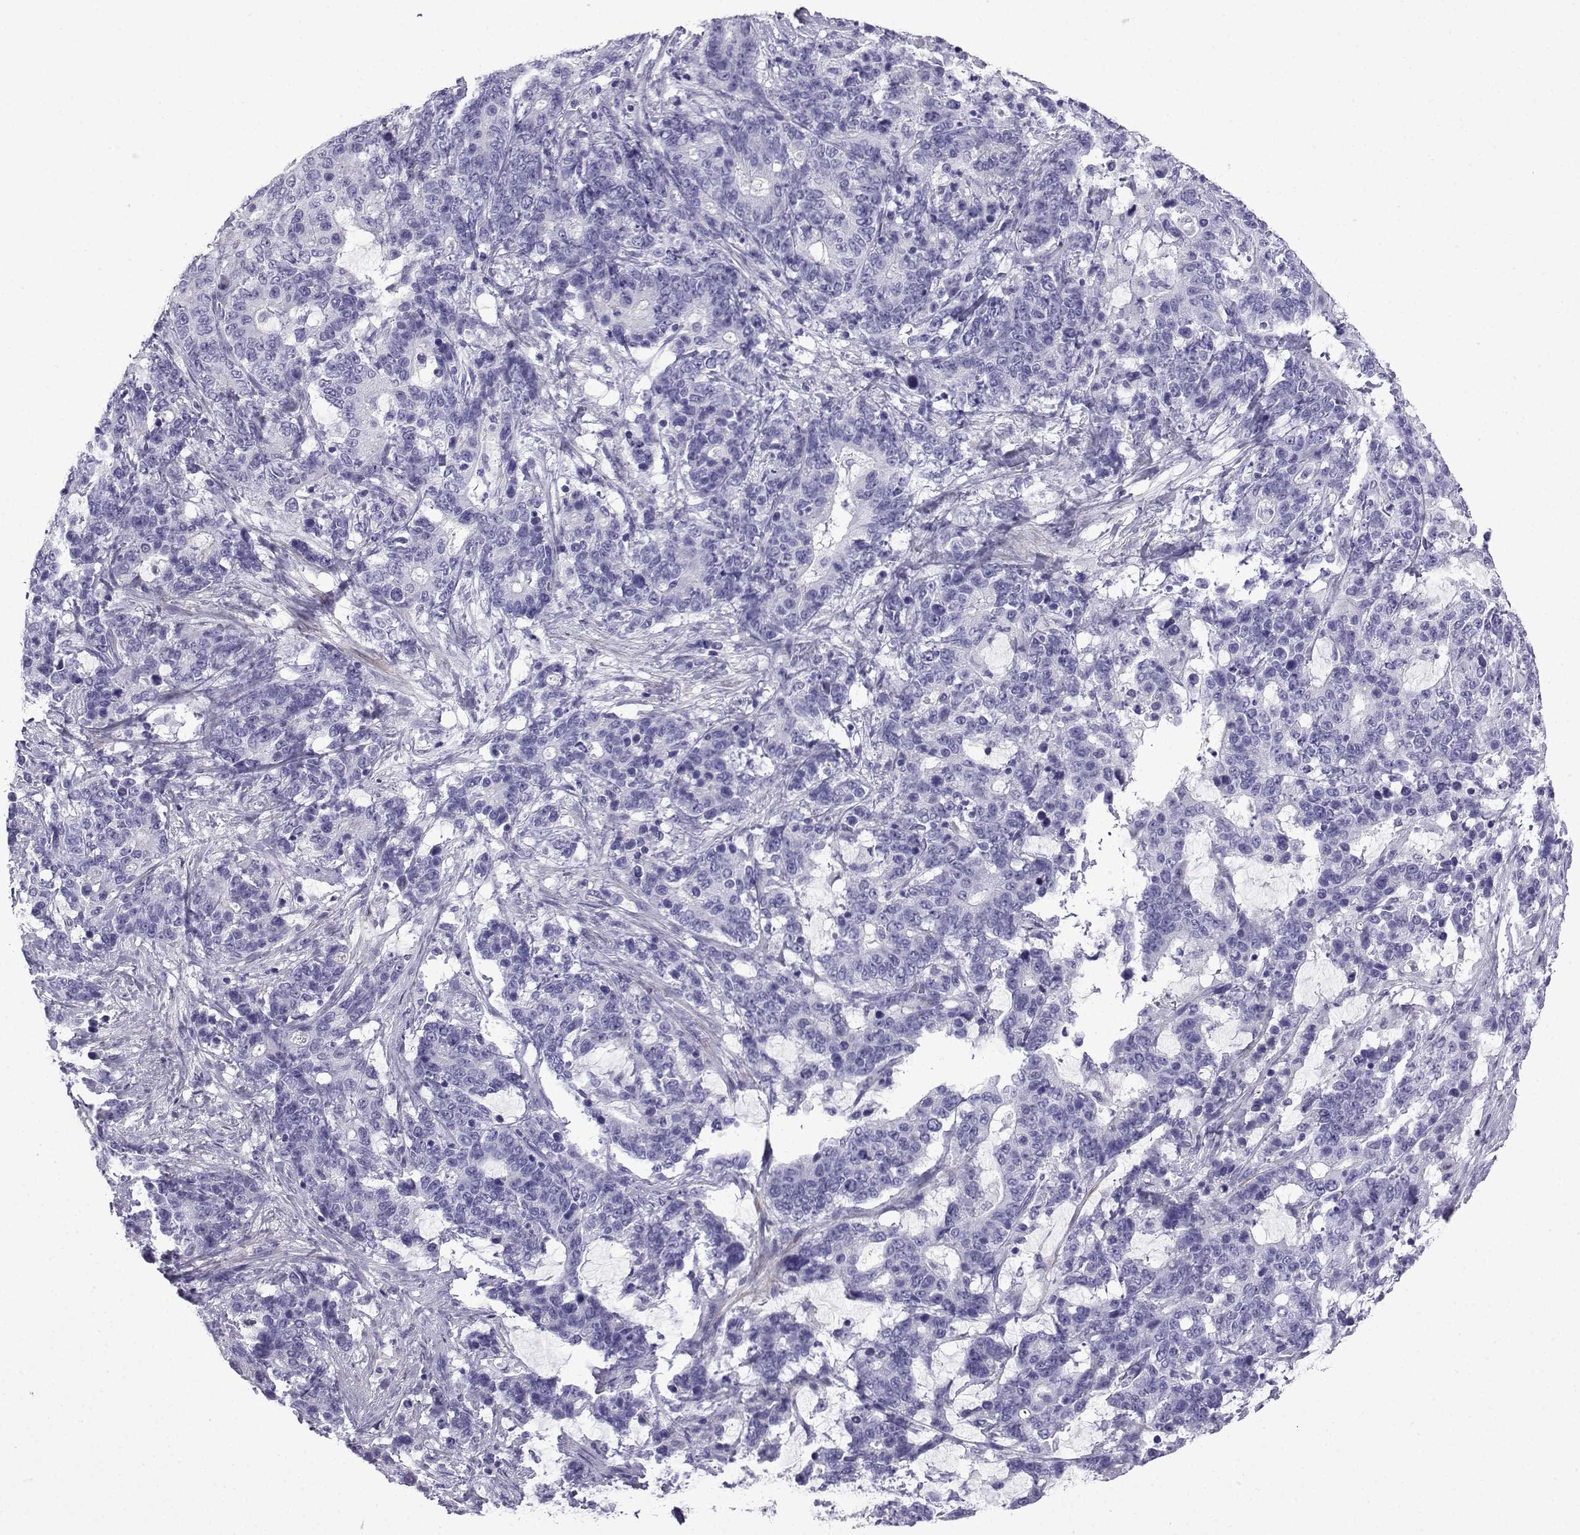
{"staining": {"intensity": "negative", "quantity": "none", "location": "none"}, "tissue": "stomach cancer", "cell_type": "Tumor cells", "image_type": "cancer", "snomed": [{"axis": "morphology", "description": "Normal tissue, NOS"}, {"axis": "morphology", "description": "Adenocarcinoma, NOS"}, {"axis": "topography", "description": "Stomach"}], "caption": "Tumor cells are negative for protein expression in human stomach cancer.", "gene": "KCNF1", "patient": {"sex": "female", "age": 64}}